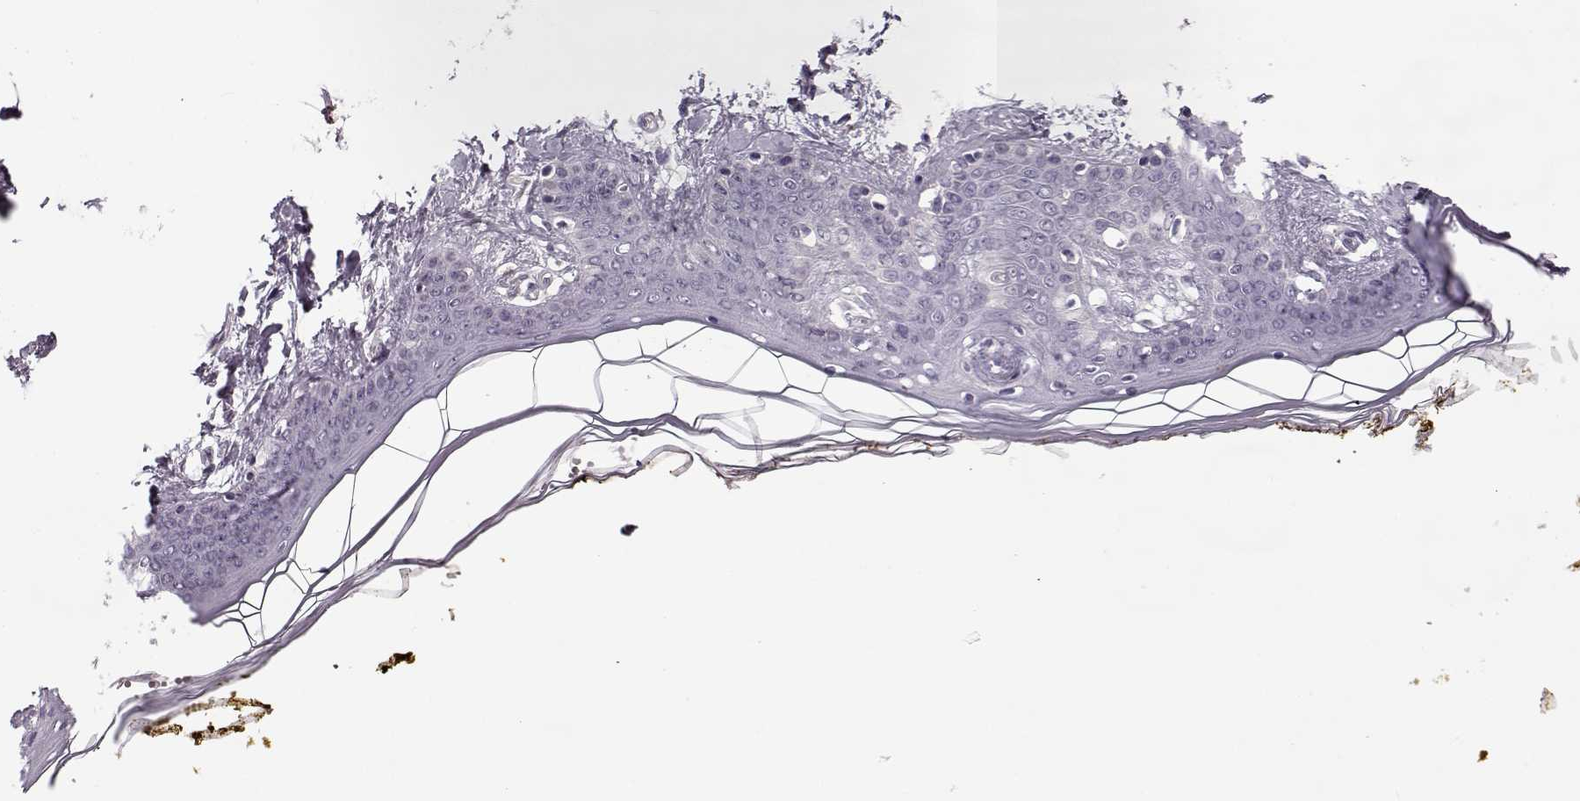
{"staining": {"intensity": "negative", "quantity": "none", "location": "none"}, "tissue": "skin", "cell_type": "Fibroblasts", "image_type": "normal", "snomed": [{"axis": "morphology", "description": "Normal tissue, NOS"}, {"axis": "topography", "description": "Skin"}], "caption": "Immunohistochemistry (IHC) photomicrograph of unremarkable skin: skin stained with DAB exhibits no significant protein expression in fibroblasts.", "gene": "ACOT11", "patient": {"sex": "female", "age": 34}}